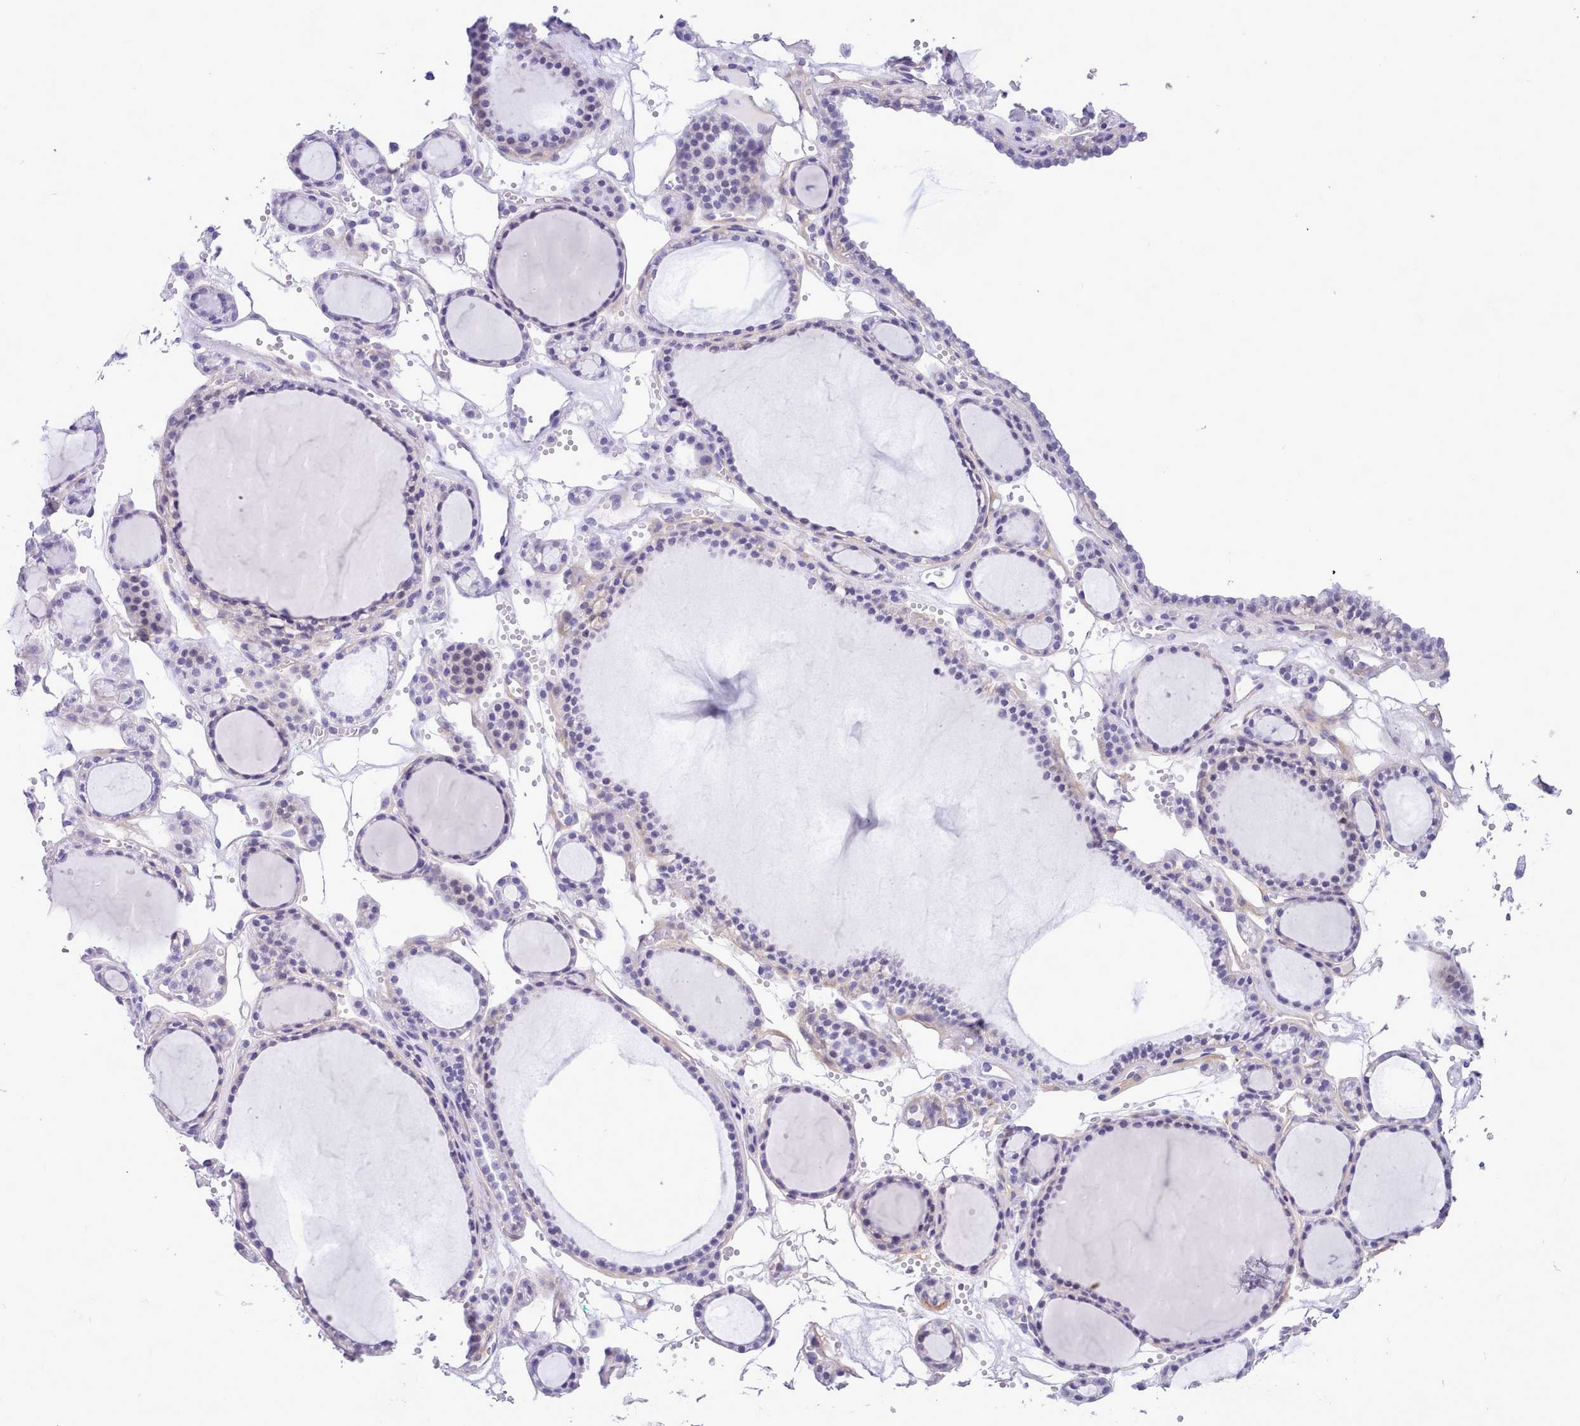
{"staining": {"intensity": "negative", "quantity": "none", "location": "none"}, "tissue": "thyroid gland", "cell_type": "Glandular cells", "image_type": "normal", "snomed": [{"axis": "morphology", "description": "Normal tissue, NOS"}, {"axis": "topography", "description": "Thyroid gland"}], "caption": "The micrograph shows no staining of glandular cells in normal thyroid gland. The staining is performed using DAB (3,3'-diaminobenzidine) brown chromogen with nuclei counter-stained in using hematoxylin.", "gene": "LRRC37A2", "patient": {"sex": "female", "age": 28}}